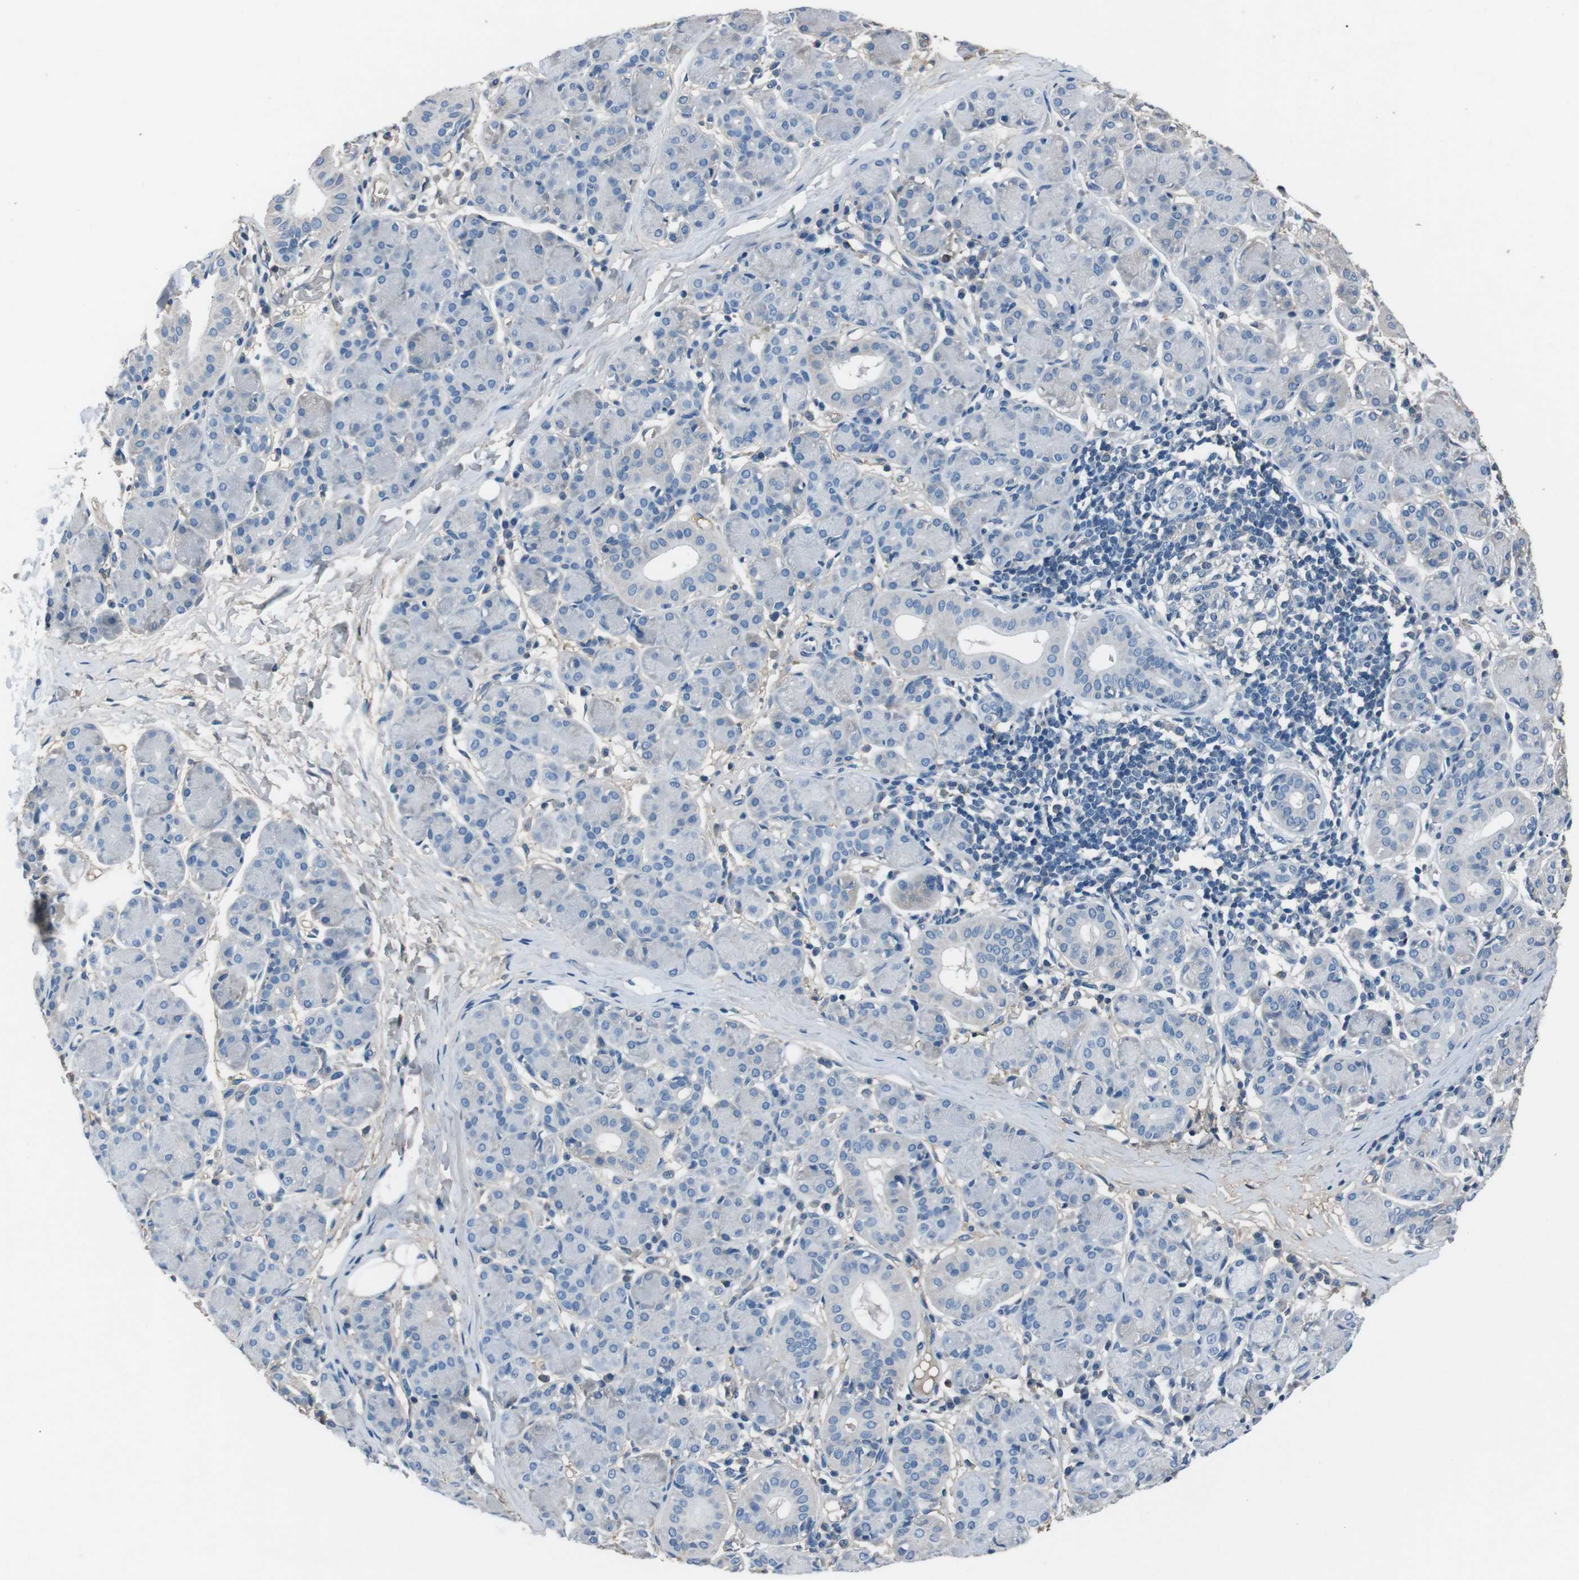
{"staining": {"intensity": "negative", "quantity": "none", "location": "none"}, "tissue": "salivary gland", "cell_type": "Glandular cells", "image_type": "normal", "snomed": [{"axis": "morphology", "description": "Normal tissue, NOS"}, {"axis": "morphology", "description": "Inflammation, NOS"}, {"axis": "topography", "description": "Lymph node"}, {"axis": "topography", "description": "Salivary gland"}], "caption": "Image shows no significant protein positivity in glandular cells of normal salivary gland.", "gene": "LEP", "patient": {"sex": "male", "age": 3}}